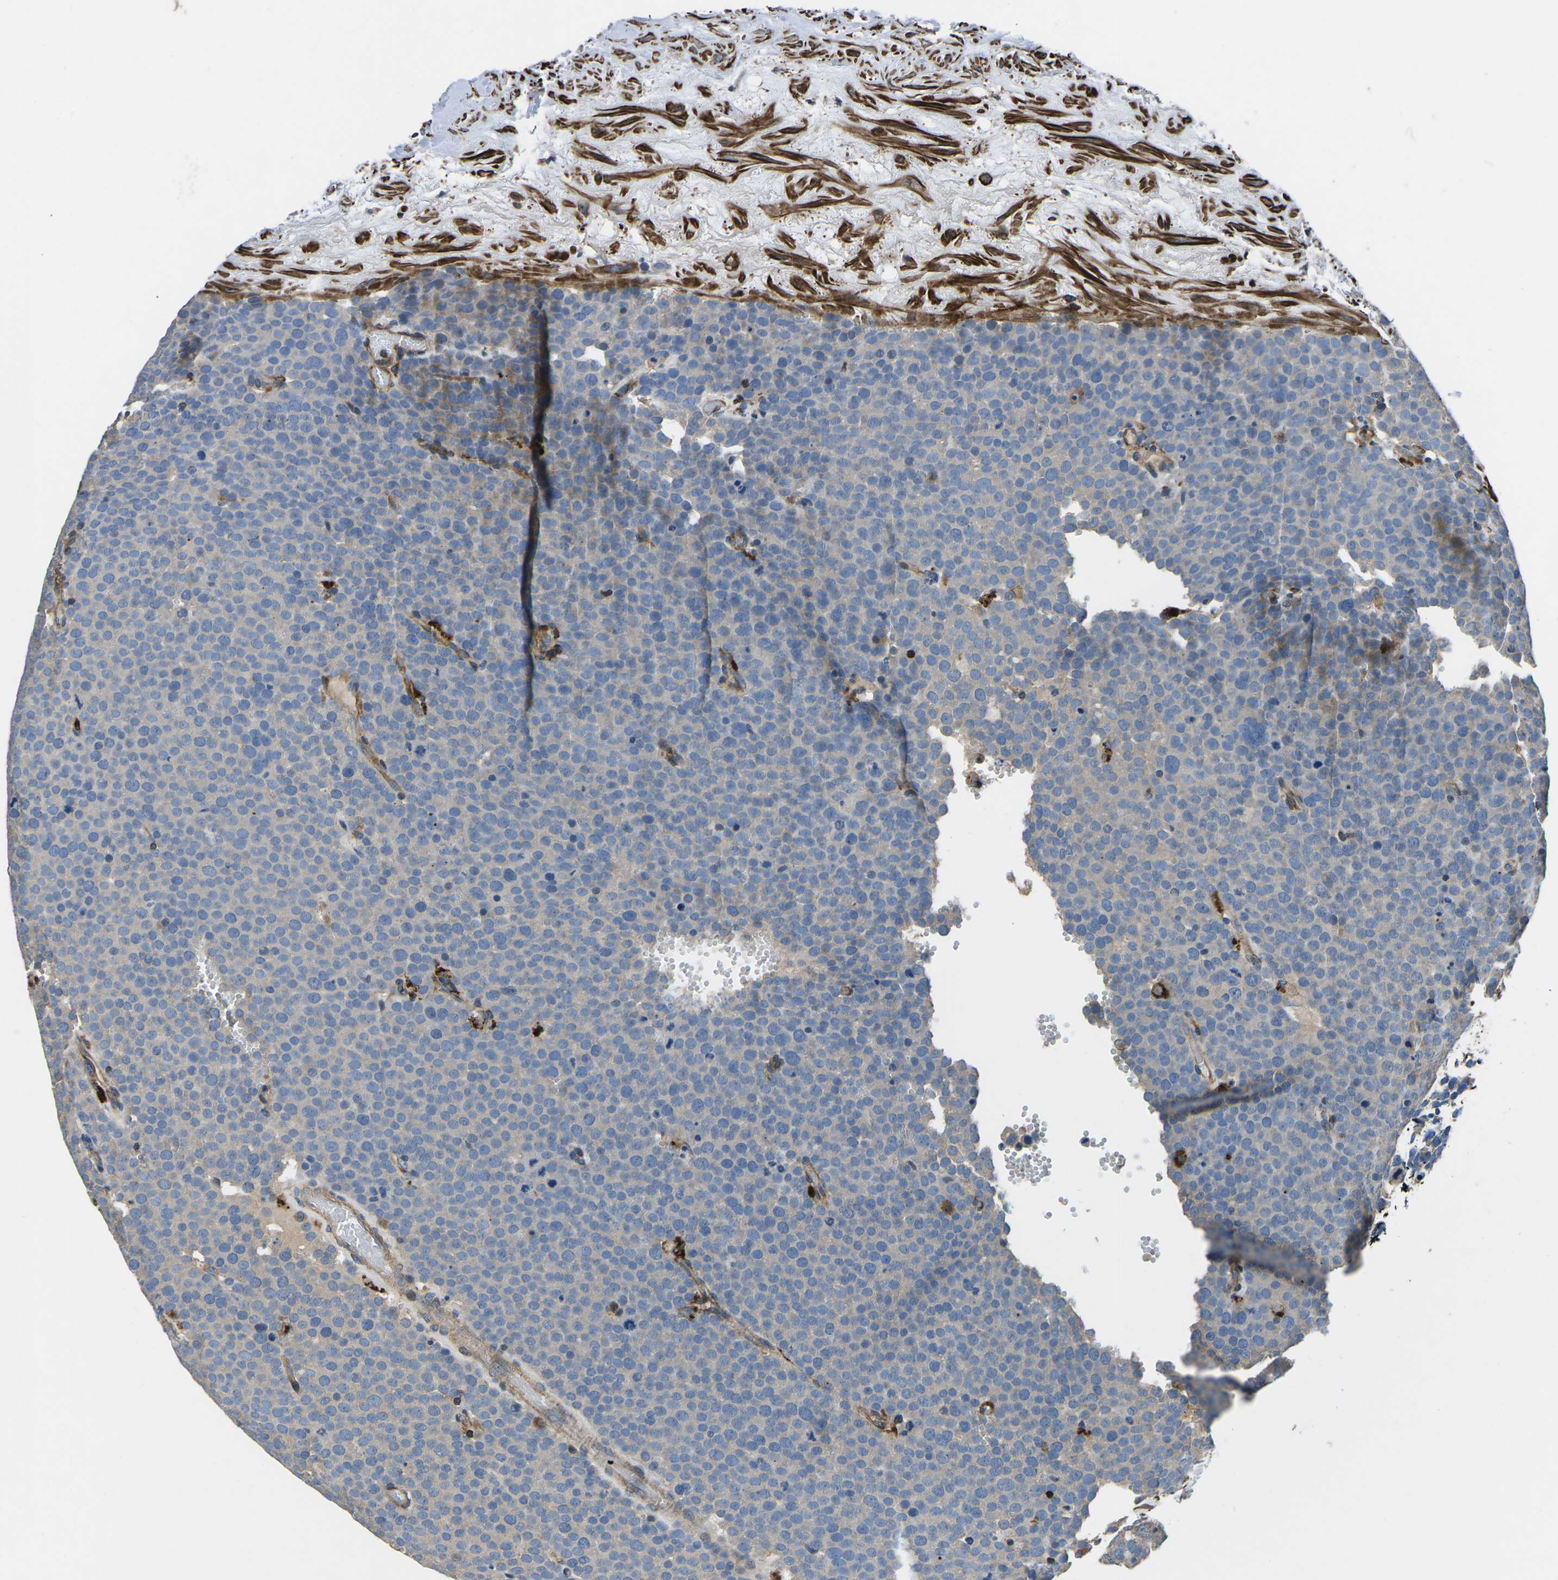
{"staining": {"intensity": "negative", "quantity": "none", "location": "none"}, "tissue": "testis cancer", "cell_type": "Tumor cells", "image_type": "cancer", "snomed": [{"axis": "morphology", "description": "Normal tissue, NOS"}, {"axis": "morphology", "description": "Seminoma, NOS"}, {"axis": "topography", "description": "Testis"}], "caption": "This is an immunohistochemistry (IHC) histopathology image of seminoma (testis). There is no staining in tumor cells.", "gene": "KCNJ15", "patient": {"sex": "male", "age": 71}}